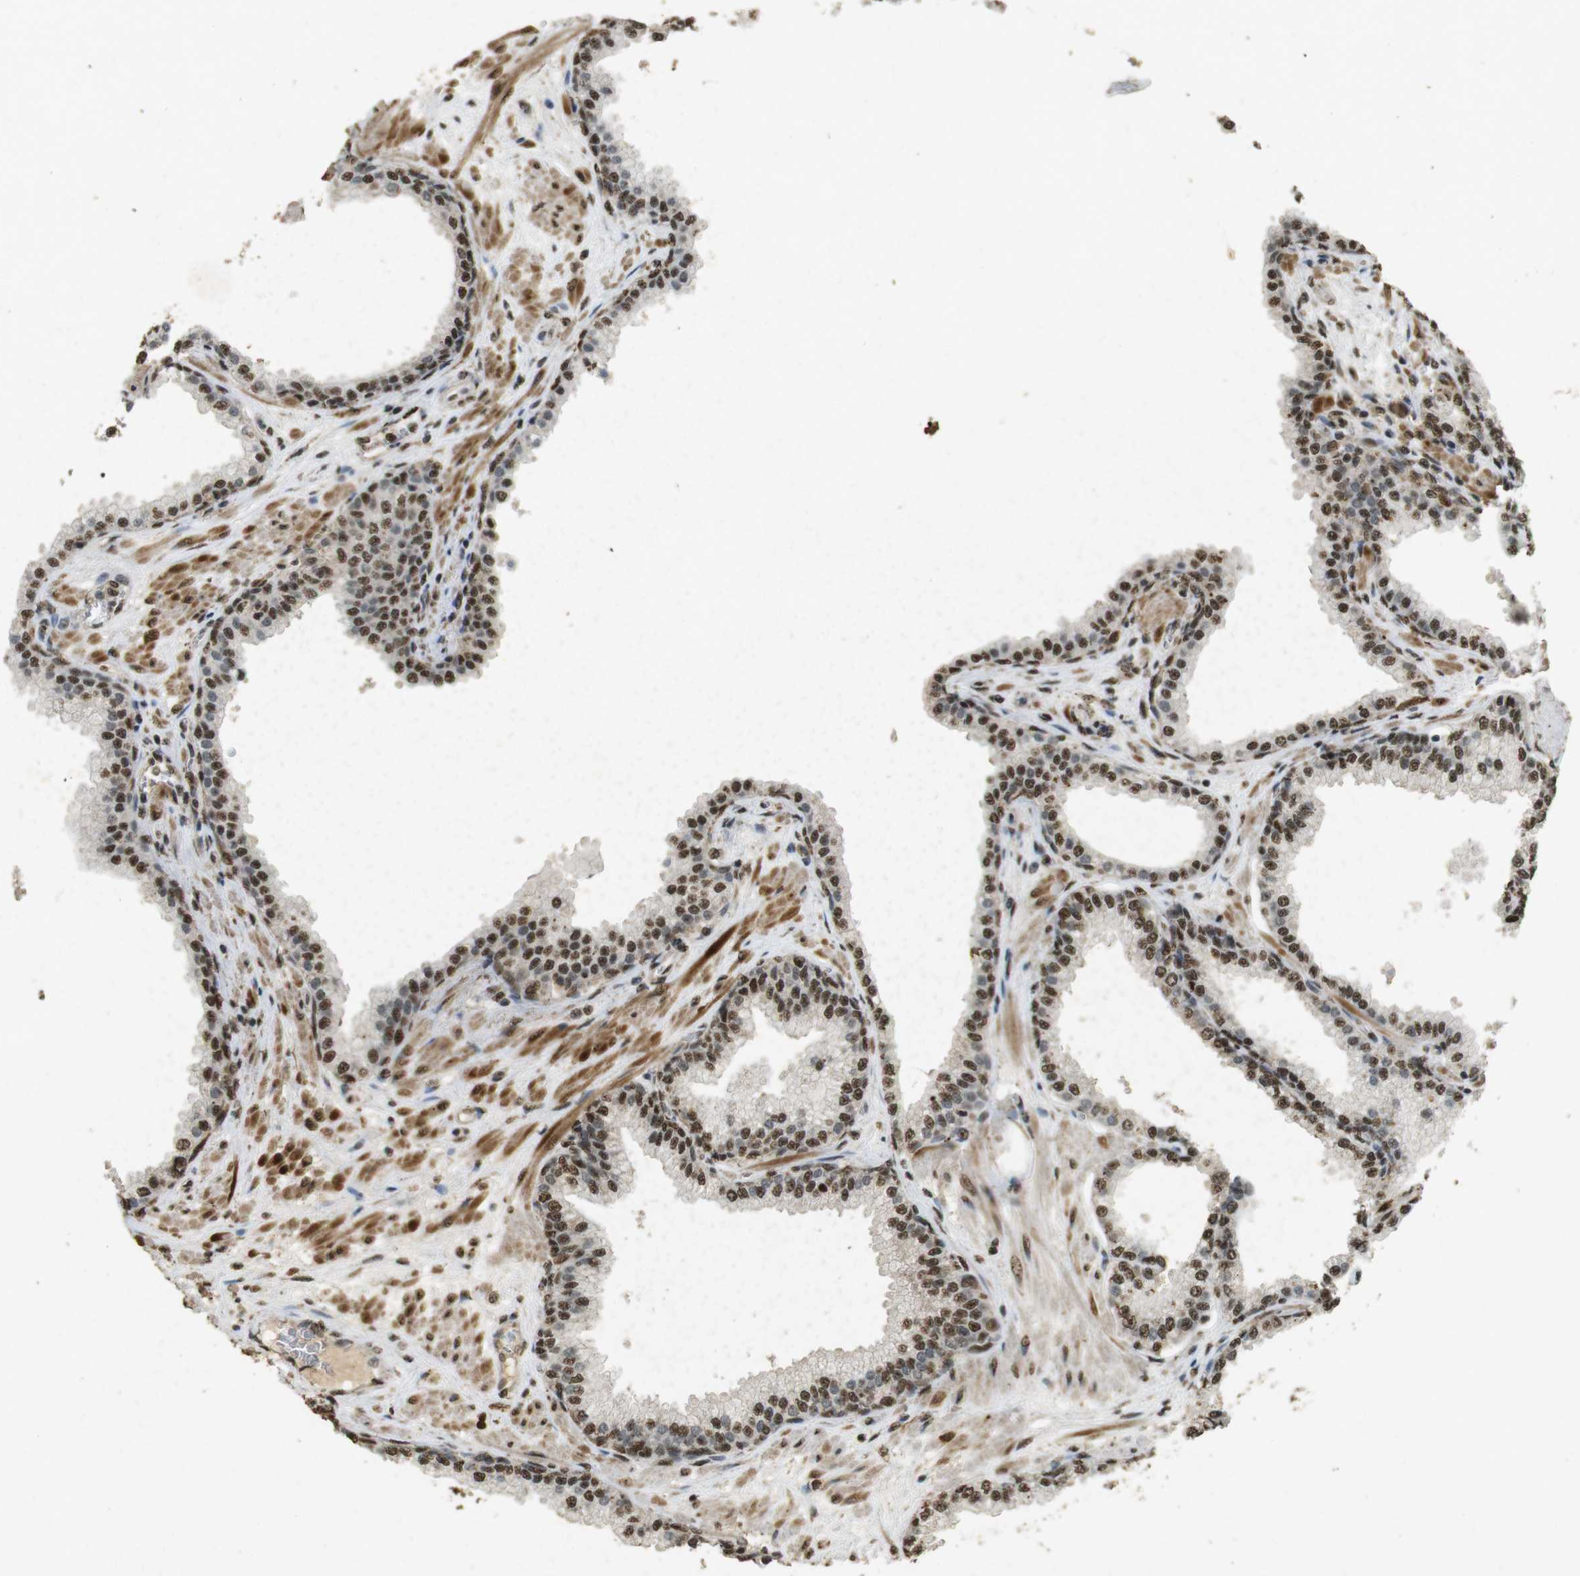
{"staining": {"intensity": "strong", "quantity": ">75%", "location": "cytoplasmic/membranous,nuclear"}, "tissue": "prostate", "cell_type": "Glandular cells", "image_type": "normal", "snomed": [{"axis": "morphology", "description": "Normal tissue, NOS"}, {"axis": "morphology", "description": "Urothelial carcinoma, Low grade"}, {"axis": "topography", "description": "Urinary bladder"}, {"axis": "topography", "description": "Prostate"}], "caption": "Unremarkable prostate shows strong cytoplasmic/membranous,nuclear positivity in about >75% of glandular cells (DAB IHC with brightfield microscopy, high magnification)..", "gene": "GATA4", "patient": {"sex": "male", "age": 60}}